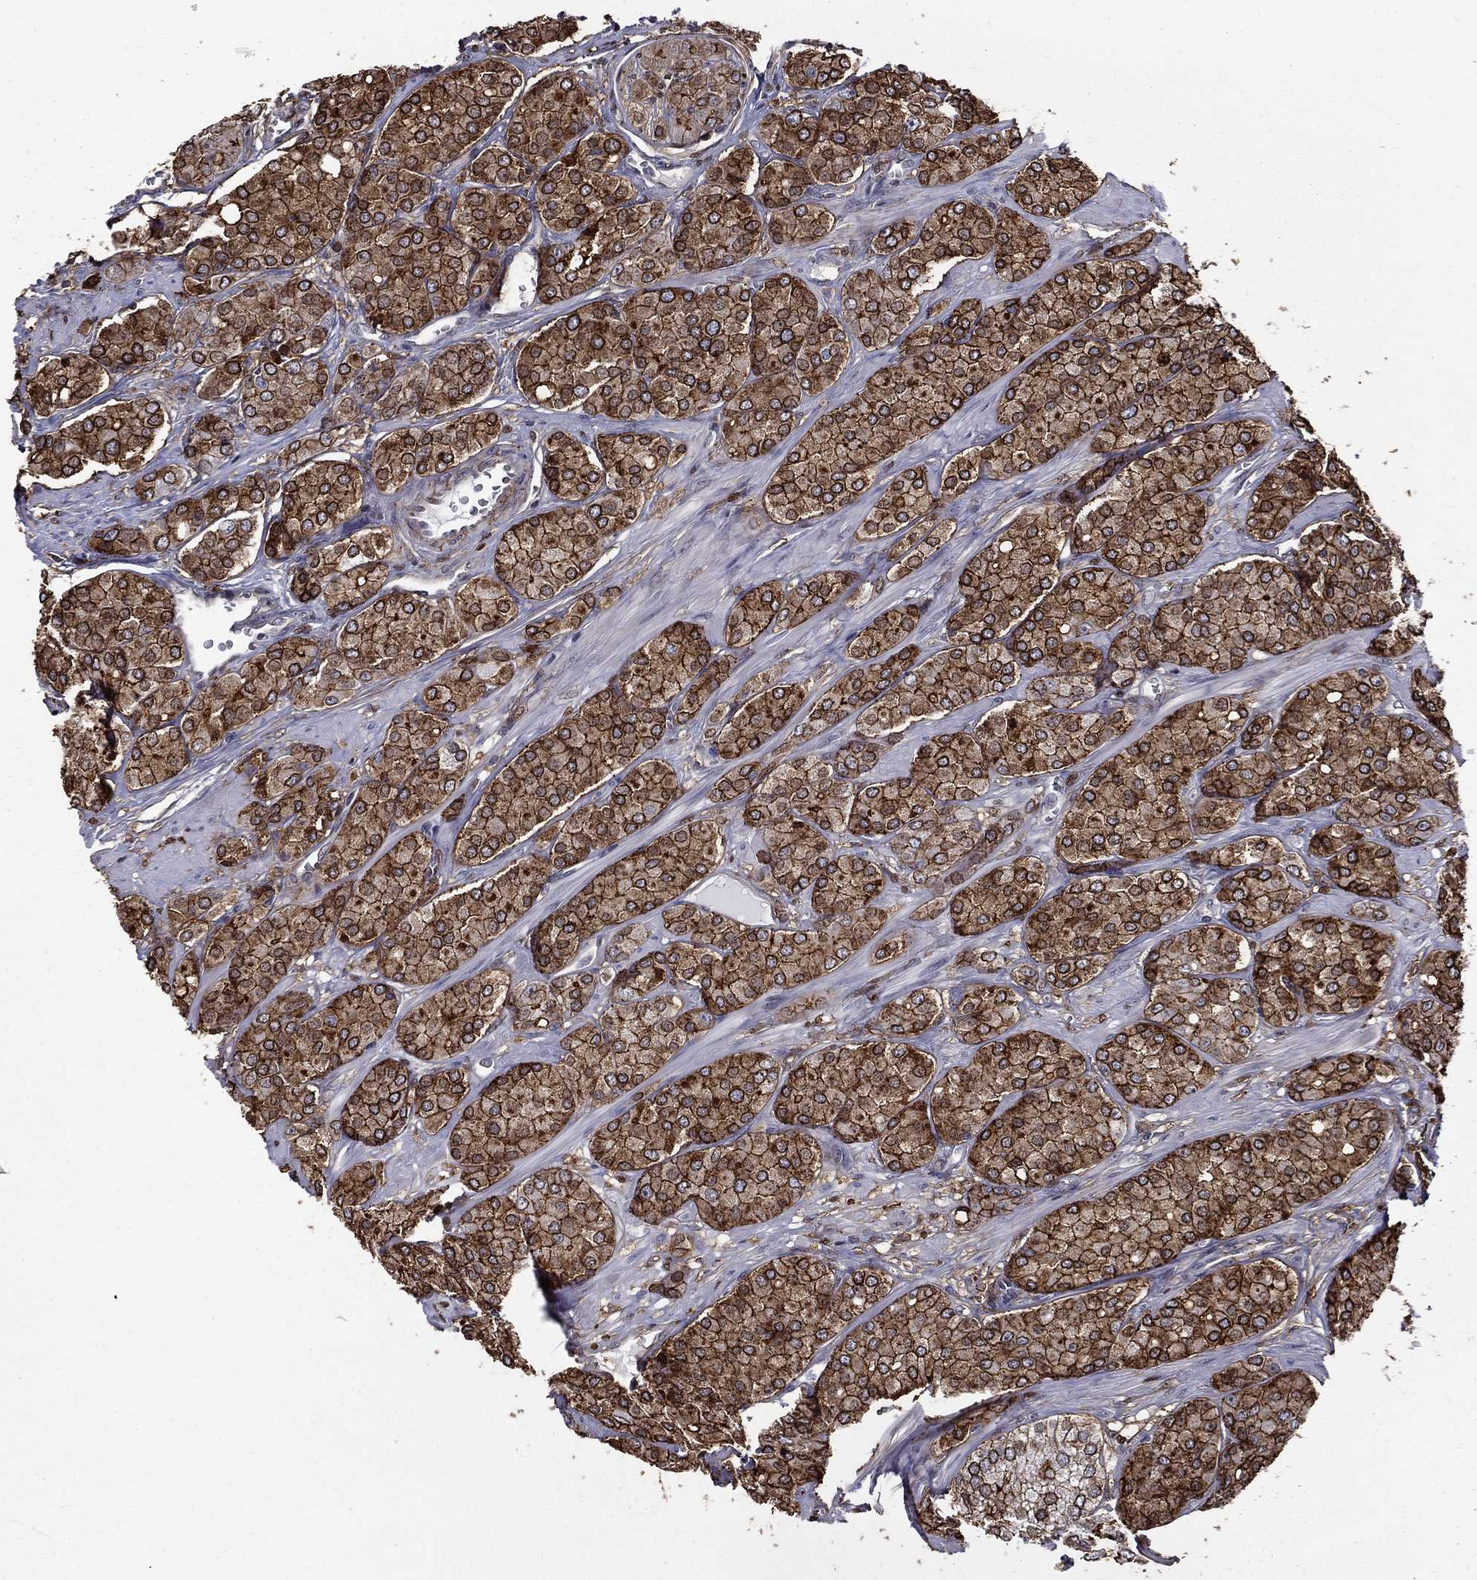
{"staining": {"intensity": "strong", "quantity": ">75%", "location": "cytoplasmic/membranous"}, "tissue": "prostate cancer", "cell_type": "Tumor cells", "image_type": "cancer", "snomed": [{"axis": "morphology", "description": "Adenocarcinoma, NOS"}, {"axis": "topography", "description": "Prostate"}], "caption": "Protein analysis of prostate cancer tissue demonstrates strong cytoplasmic/membranous positivity in approximately >75% of tumor cells.", "gene": "PLAU", "patient": {"sex": "male", "age": 67}}